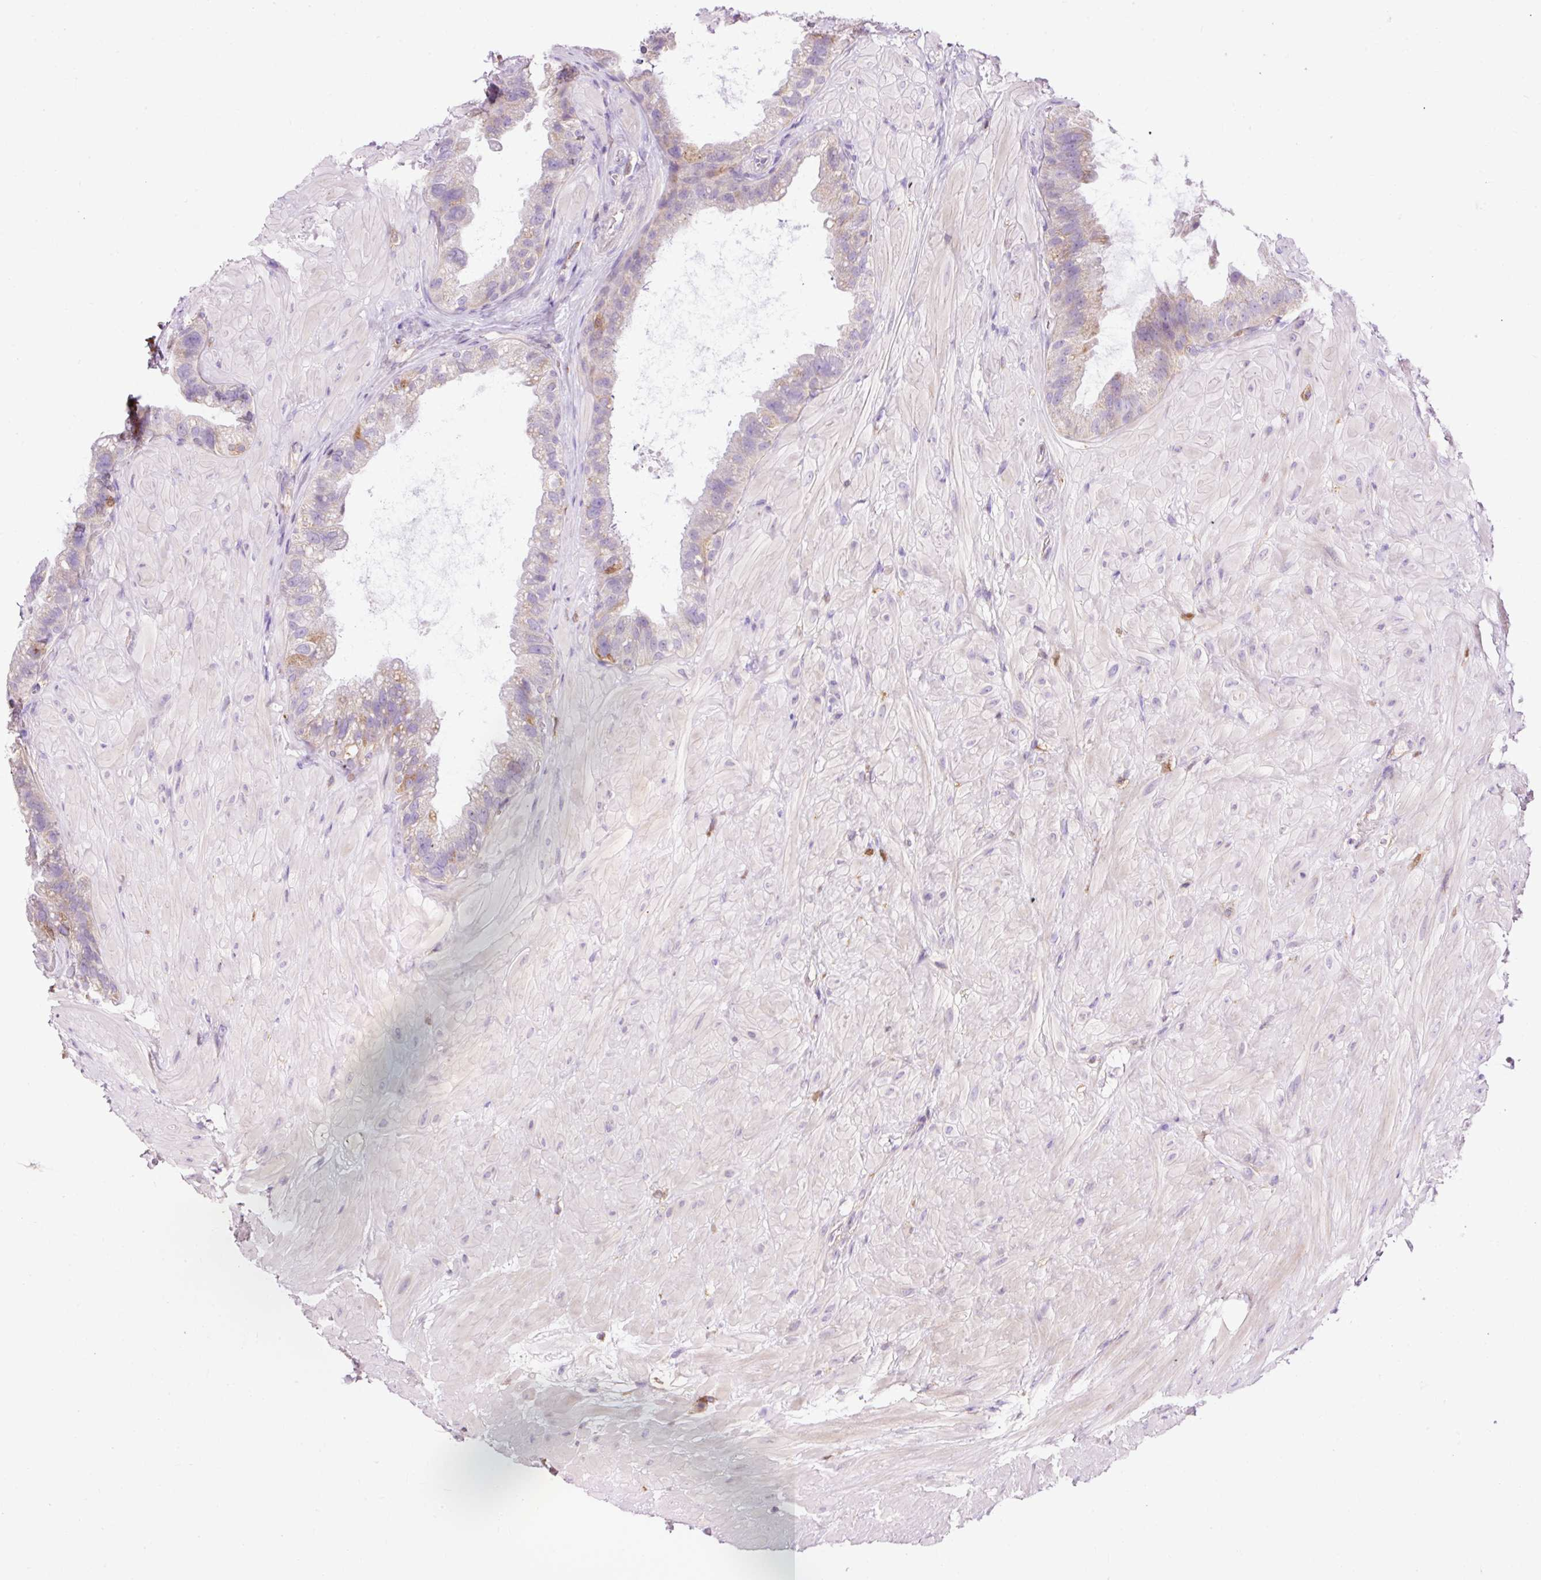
{"staining": {"intensity": "moderate", "quantity": "<25%", "location": "cytoplasmic/membranous"}, "tissue": "seminal vesicle", "cell_type": "Glandular cells", "image_type": "normal", "snomed": [{"axis": "morphology", "description": "Normal tissue, NOS"}, {"axis": "topography", "description": "Seminal veicle"}, {"axis": "topography", "description": "Peripheral nerve tissue"}], "caption": "Benign seminal vesicle displays moderate cytoplasmic/membranous expression in about <25% of glandular cells, visualized by immunohistochemistry.", "gene": "CD83", "patient": {"sex": "male", "age": 76}}